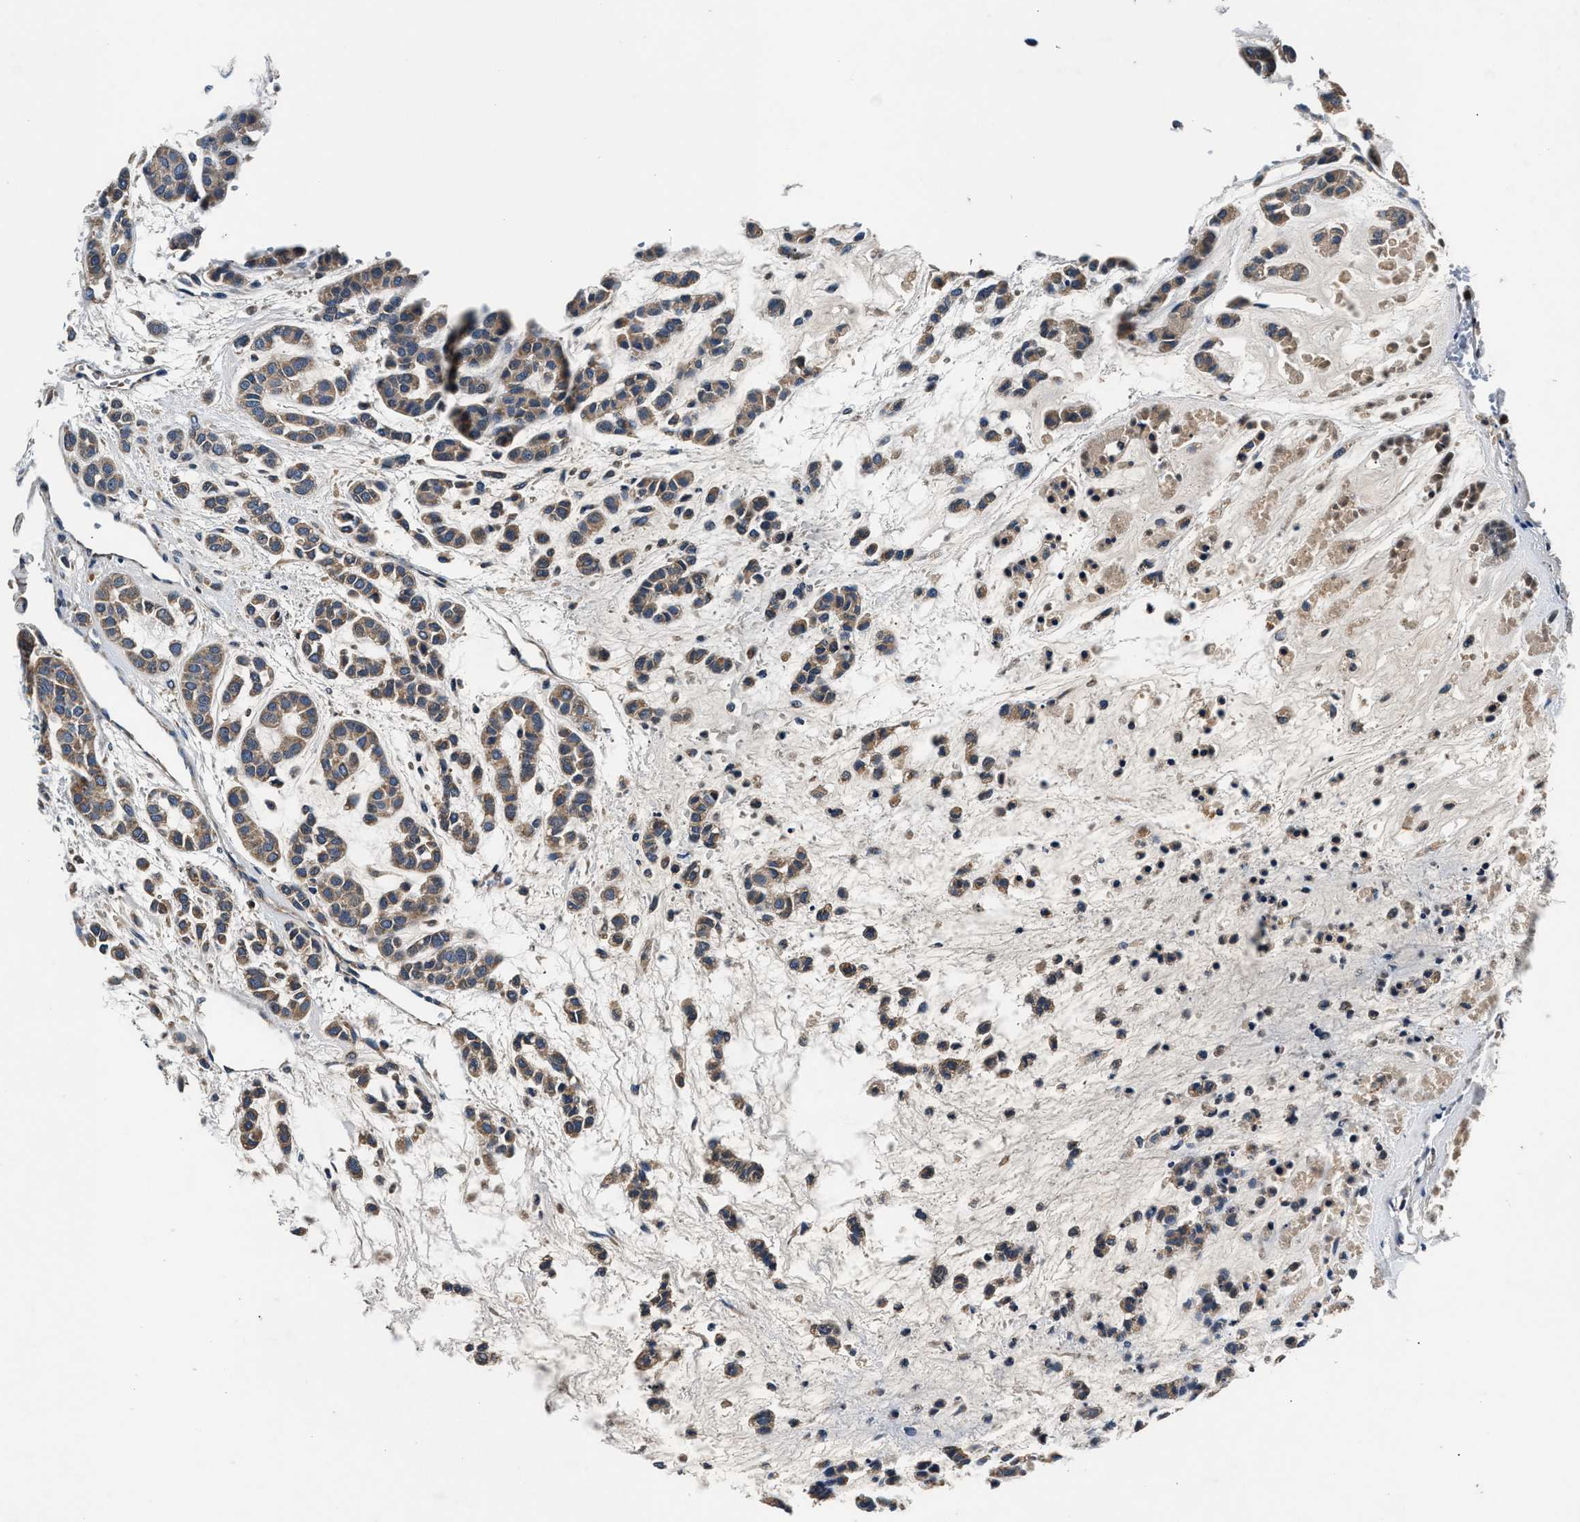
{"staining": {"intensity": "moderate", "quantity": ">75%", "location": "cytoplasmic/membranous"}, "tissue": "head and neck cancer", "cell_type": "Tumor cells", "image_type": "cancer", "snomed": [{"axis": "morphology", "description": "Adenocarcinoma, NOS"}, {"axis": "morphology", "description": "Adenoma, NOS"}, {"axis": "topography", "description": "Head-Neck"}], "caption": "An image of human head and neck cancer (adenoma) stained for a protein demonstrates moderate cytoplasmic/membranous brown staining in tumor cells.", "gene": "IMMT", "patient": {"sex": "female", "age": 55}}